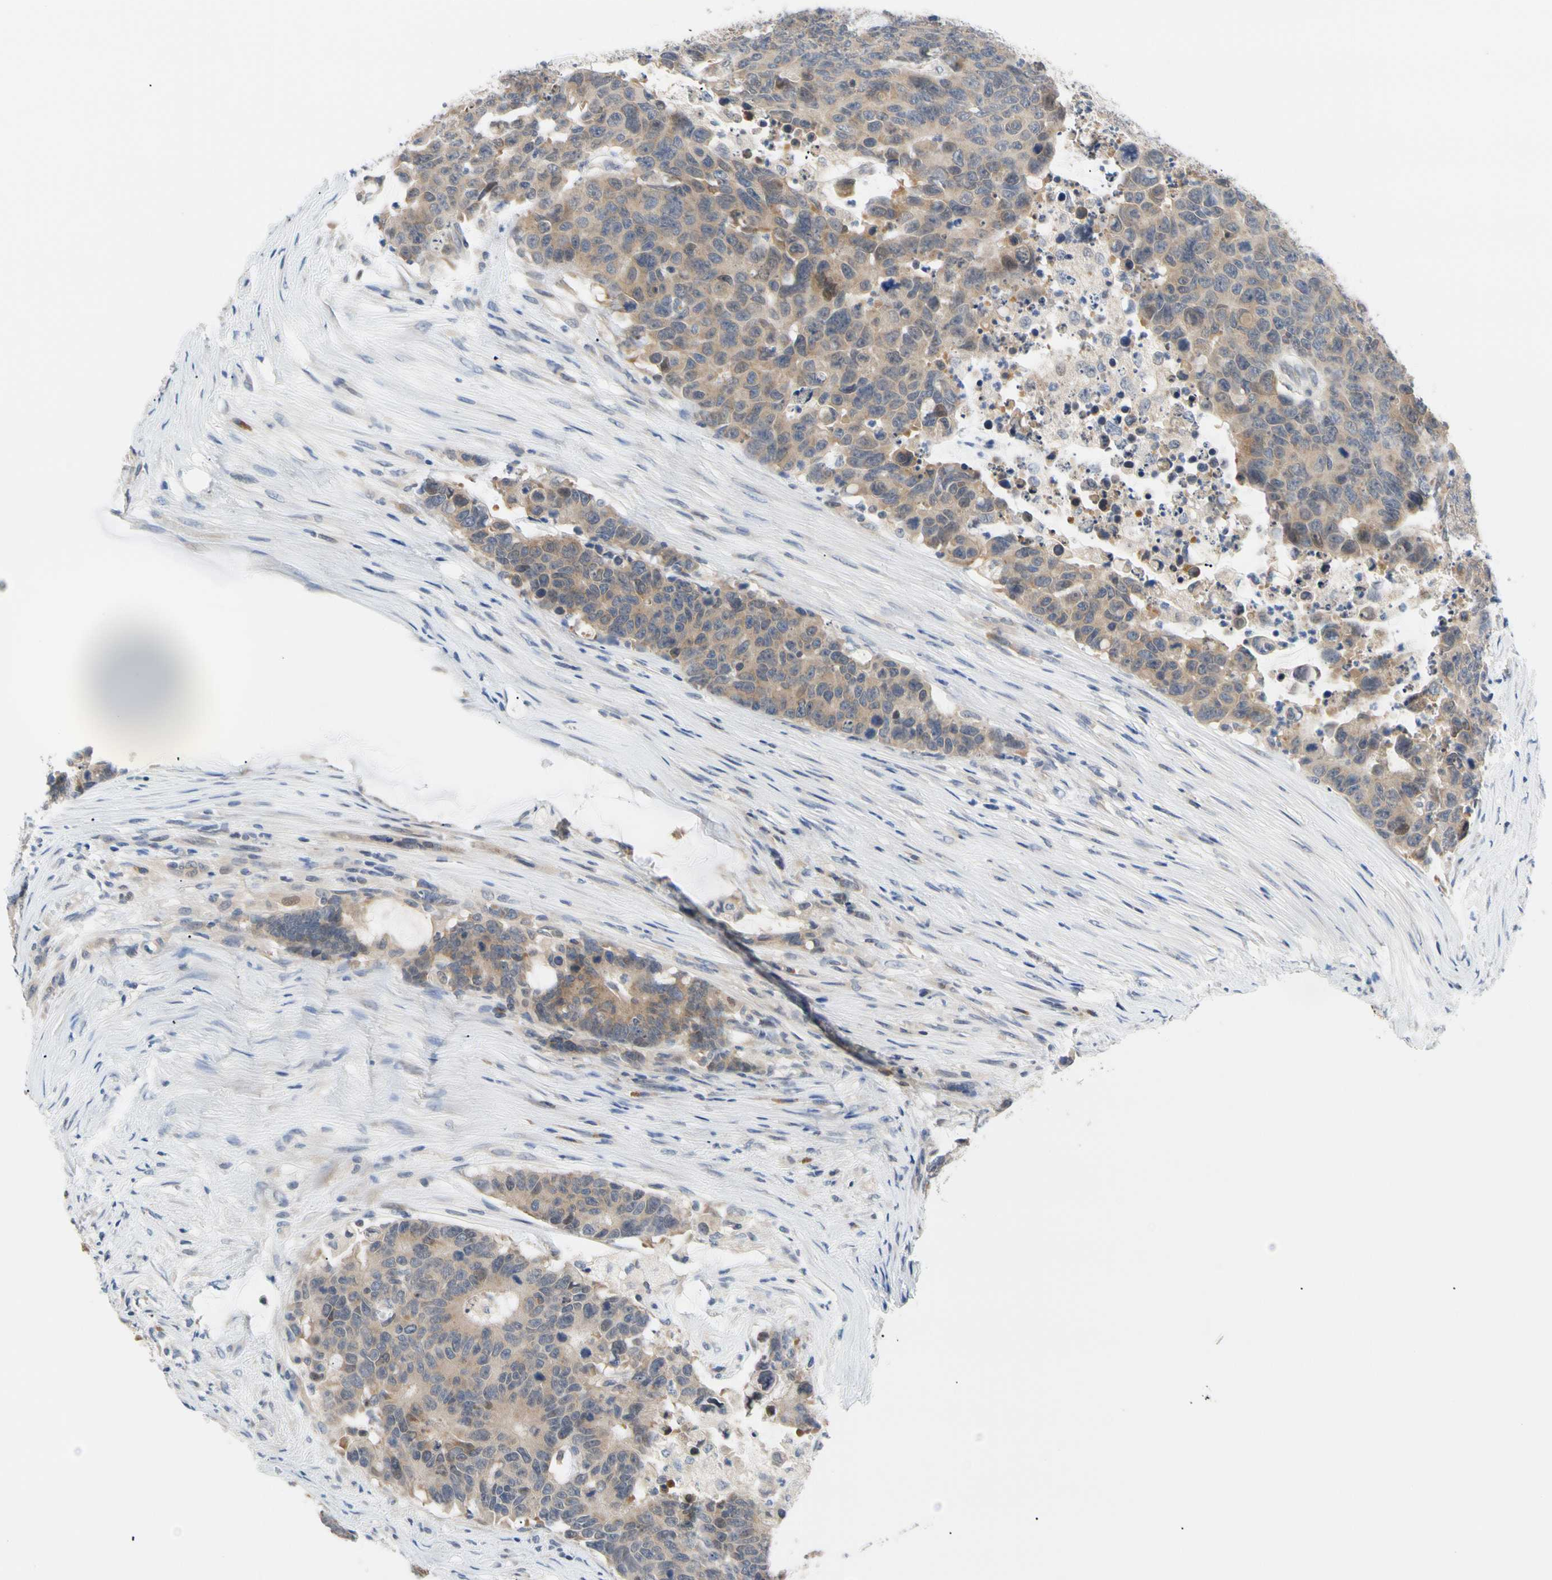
{"staining": {"intensity": "moderate", "quantity": ">75%", "location": "cytoplasmic/membranous"}, "tissue": "colorectal cancer", "cell_type": "Tumor cells", "image_type": "cancer", "snomed": [{"axis": "morphology", "description": "Adenocarcinoma, NOS"}, {"axis": "topography", "description": "Colon"}], "caption": "Immunohistochemical staining of adenocarcinoma (colorectal) demonstrates moderate cytoplasmic/membranous protein staining in about >75% of tumor cells.", "gene": "SEC23B", "patient": {"sex": "female", "age": 86}}